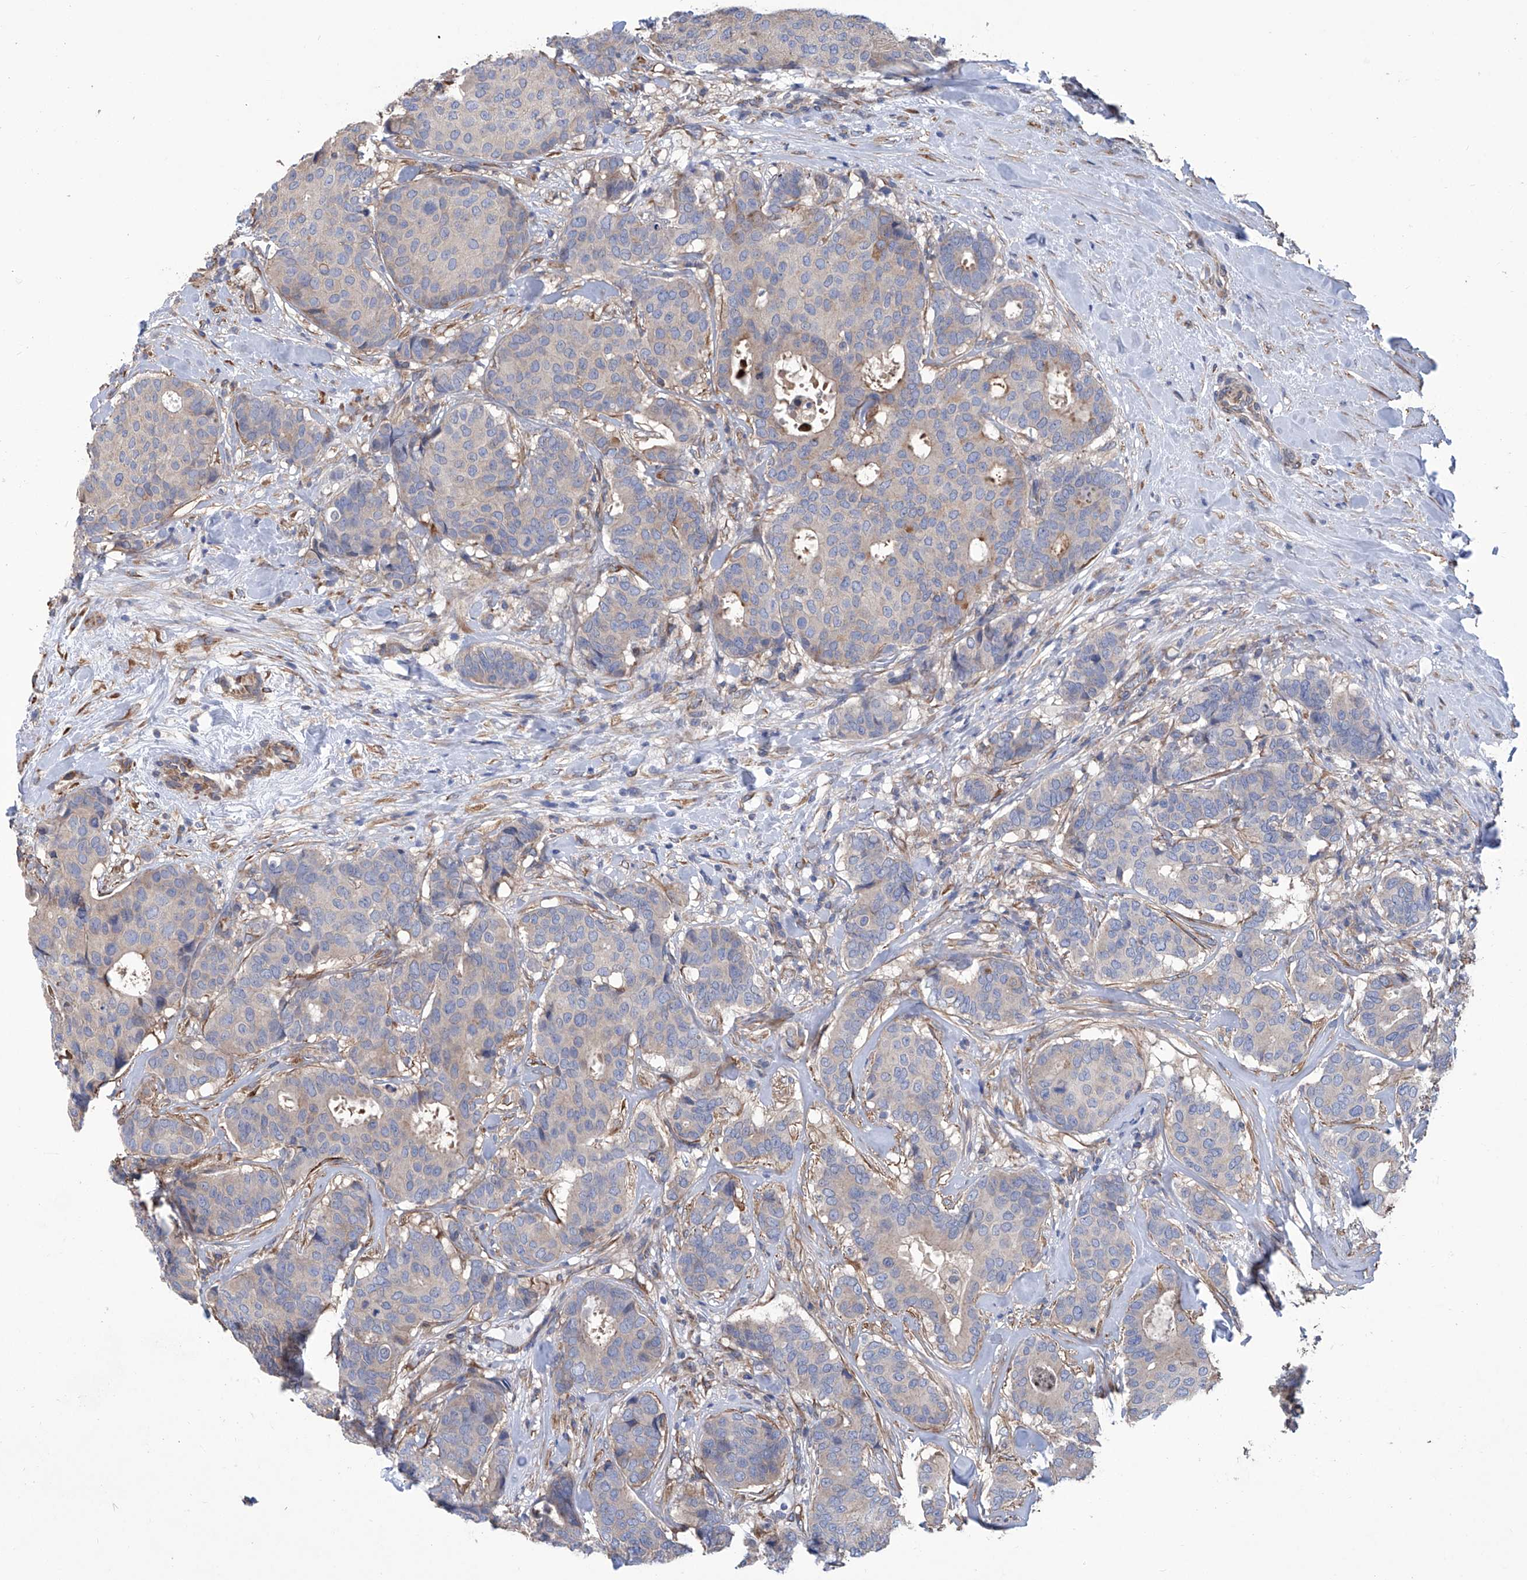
{"staining": {"intensity": "negative", "quantity": "none", "location": "none"}, "tissue": "breast cancer", "cell_type": "Tumor cells", "image_type": "cancer", "snomed": [{"axis": "morphology", "description": "Duct carcinoma"}, {"axis": "topography", "description": "Breast"}], "caption": "The immunohistochemistry (IHC) photomicrograph has no significant staining in tumor cells of breast intraductal carcinoma tissue.", "gene": "SMS", "patient": {"sex": "female", "age": 75}}